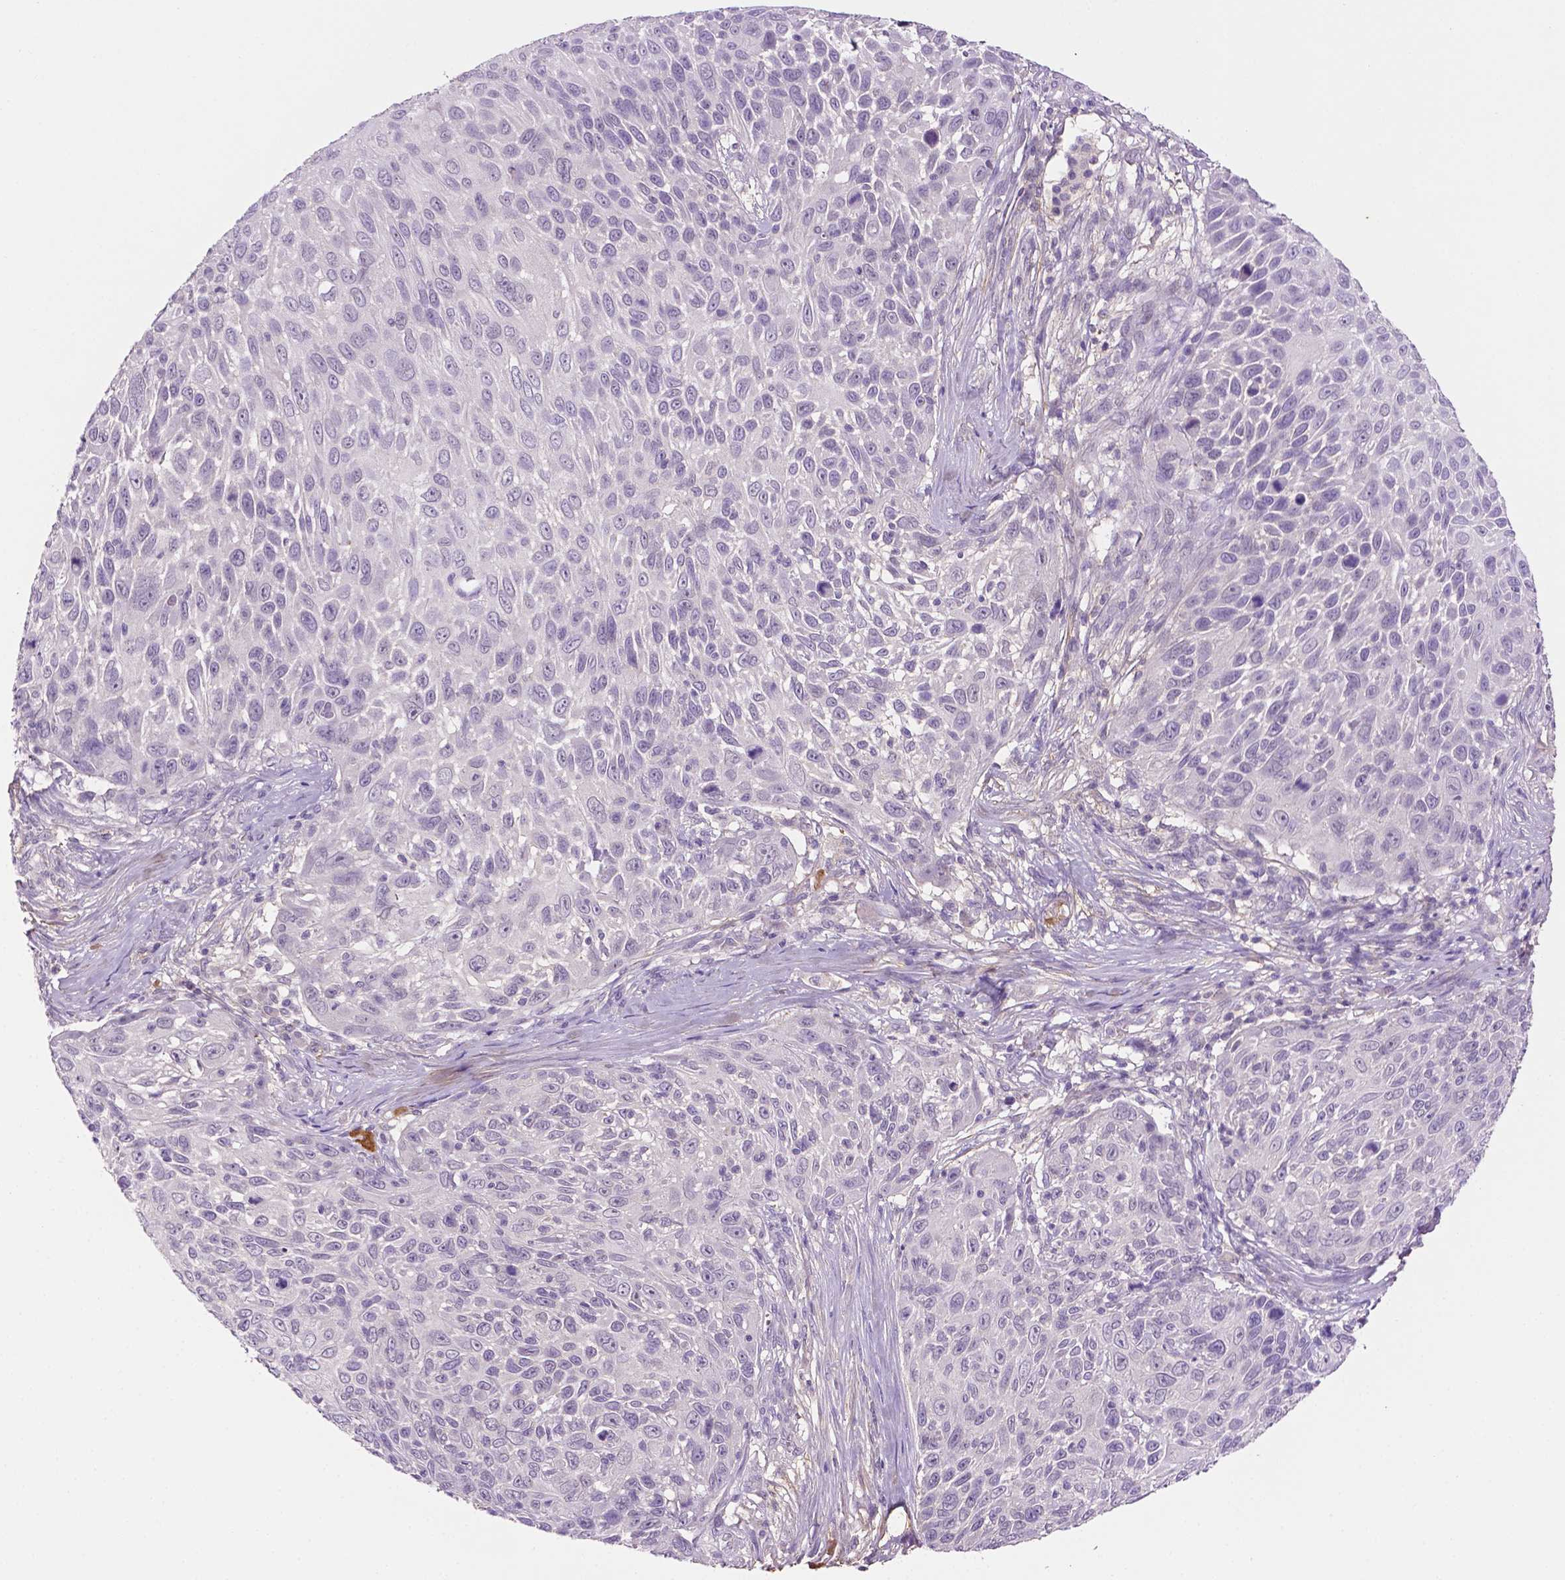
{"staining": {"intensity": "negative", "quantity": "none", "location": "none"}, "tissue": "skin cancer", "cell_type": "Tumor cells", "image_type": "cancer", "snomed": [{"axis": "morphology", "description": "Squamous cell carcinoma, NOS"}, {"axis": "topography", "description": "Skin"}], "caption": "Immunohistochemistry (IHC) micrograph of human skin cancer stained for a protein (brown), which exhibits no expression in tumor cells.", "gene": "FBLN1", "patient": {"sex": "male", "age": 92}}